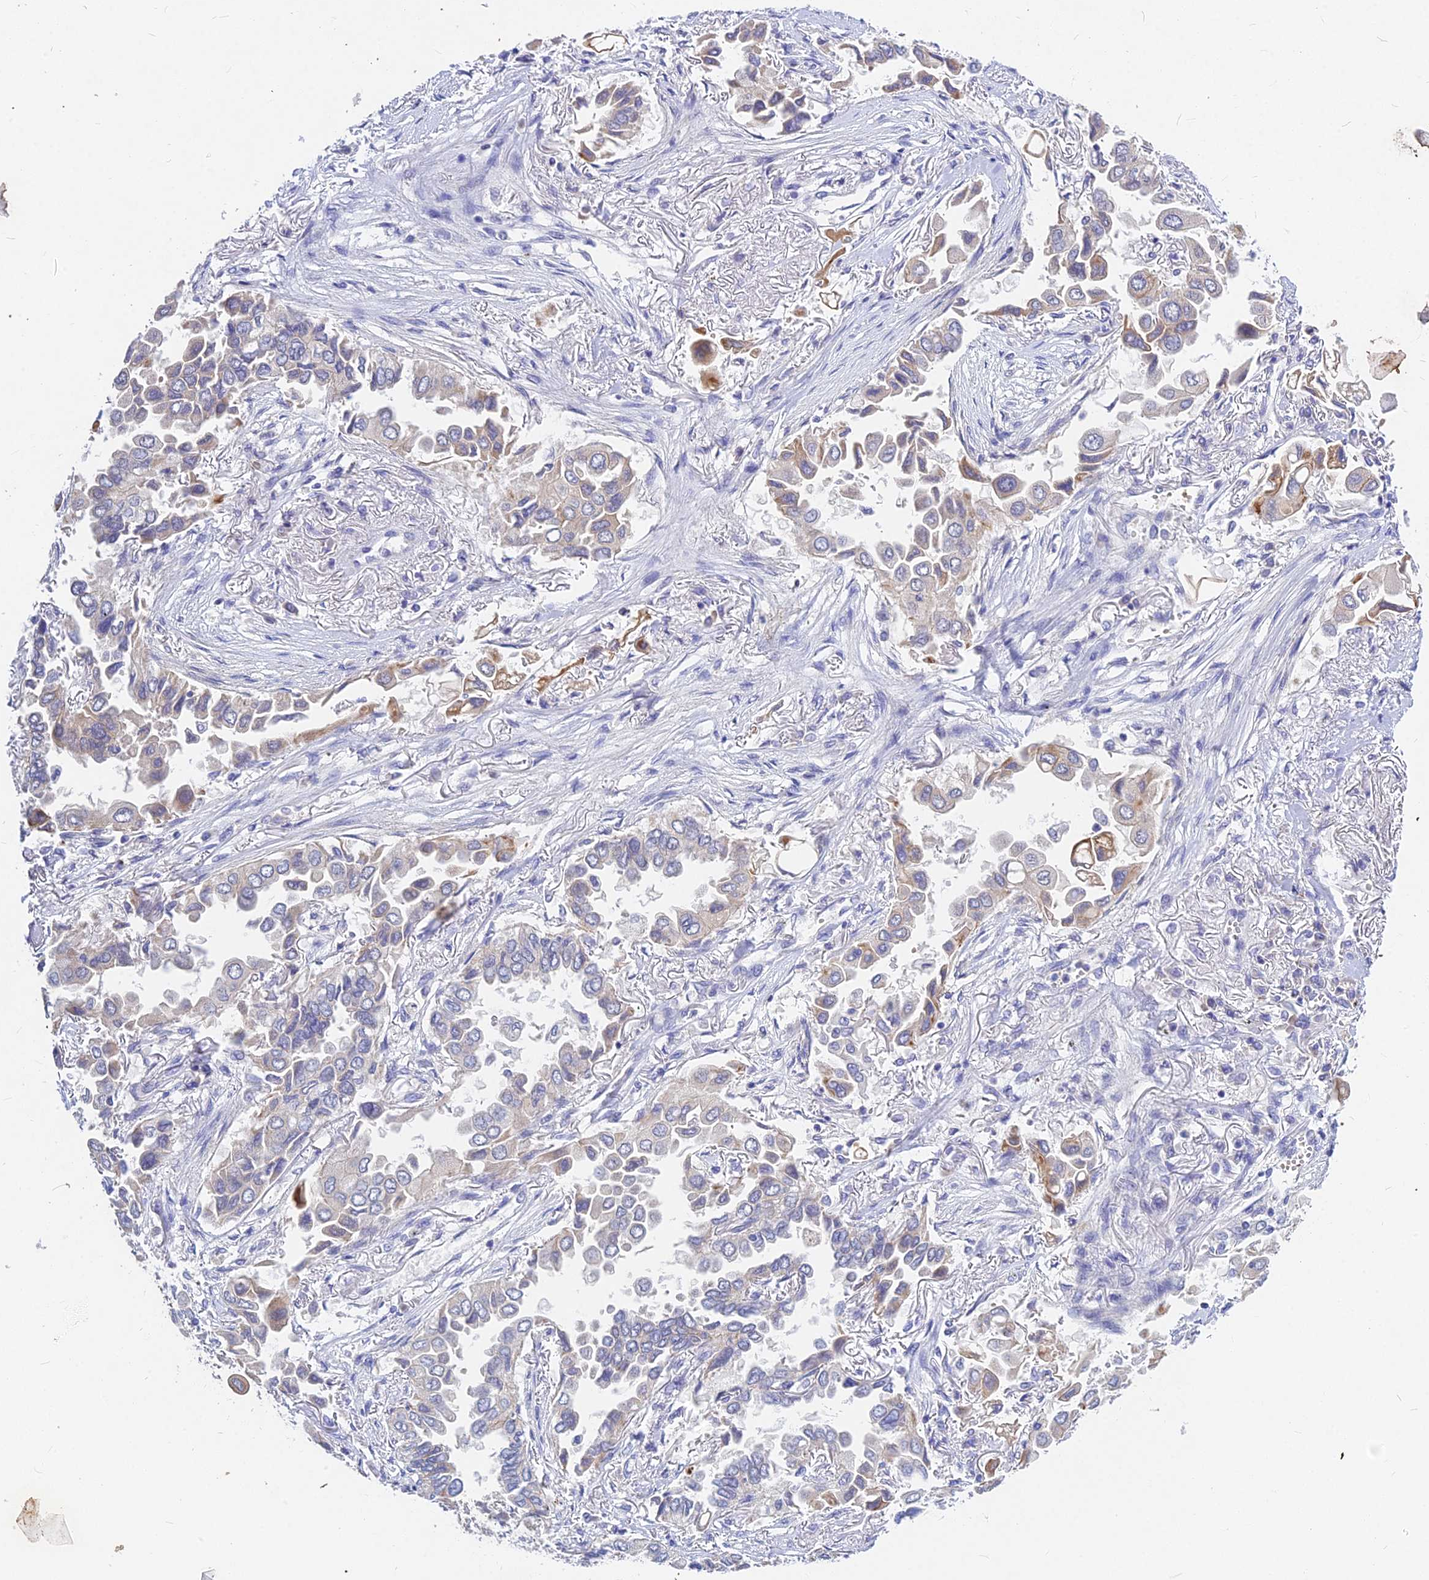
{"staining": {"intensity": "moderate", "quantity": "<25%", "location": "cytoplasmic/membranous"}, "tissue": "lung cancer", "cell_type": "Tumor cells", "image_type": "cancer", "snomed": [{"axis": "morphology", "description": "Adenocarcinoma, NOS"}, {"axis": "topography", "description": "Lung"}], "caption": "Lung adenocarcinoma stained with a protein marker shows moderate staining in tumor cells.", "gene": "DMRTA1", "patient": {"sex": "female", "age": 76}}